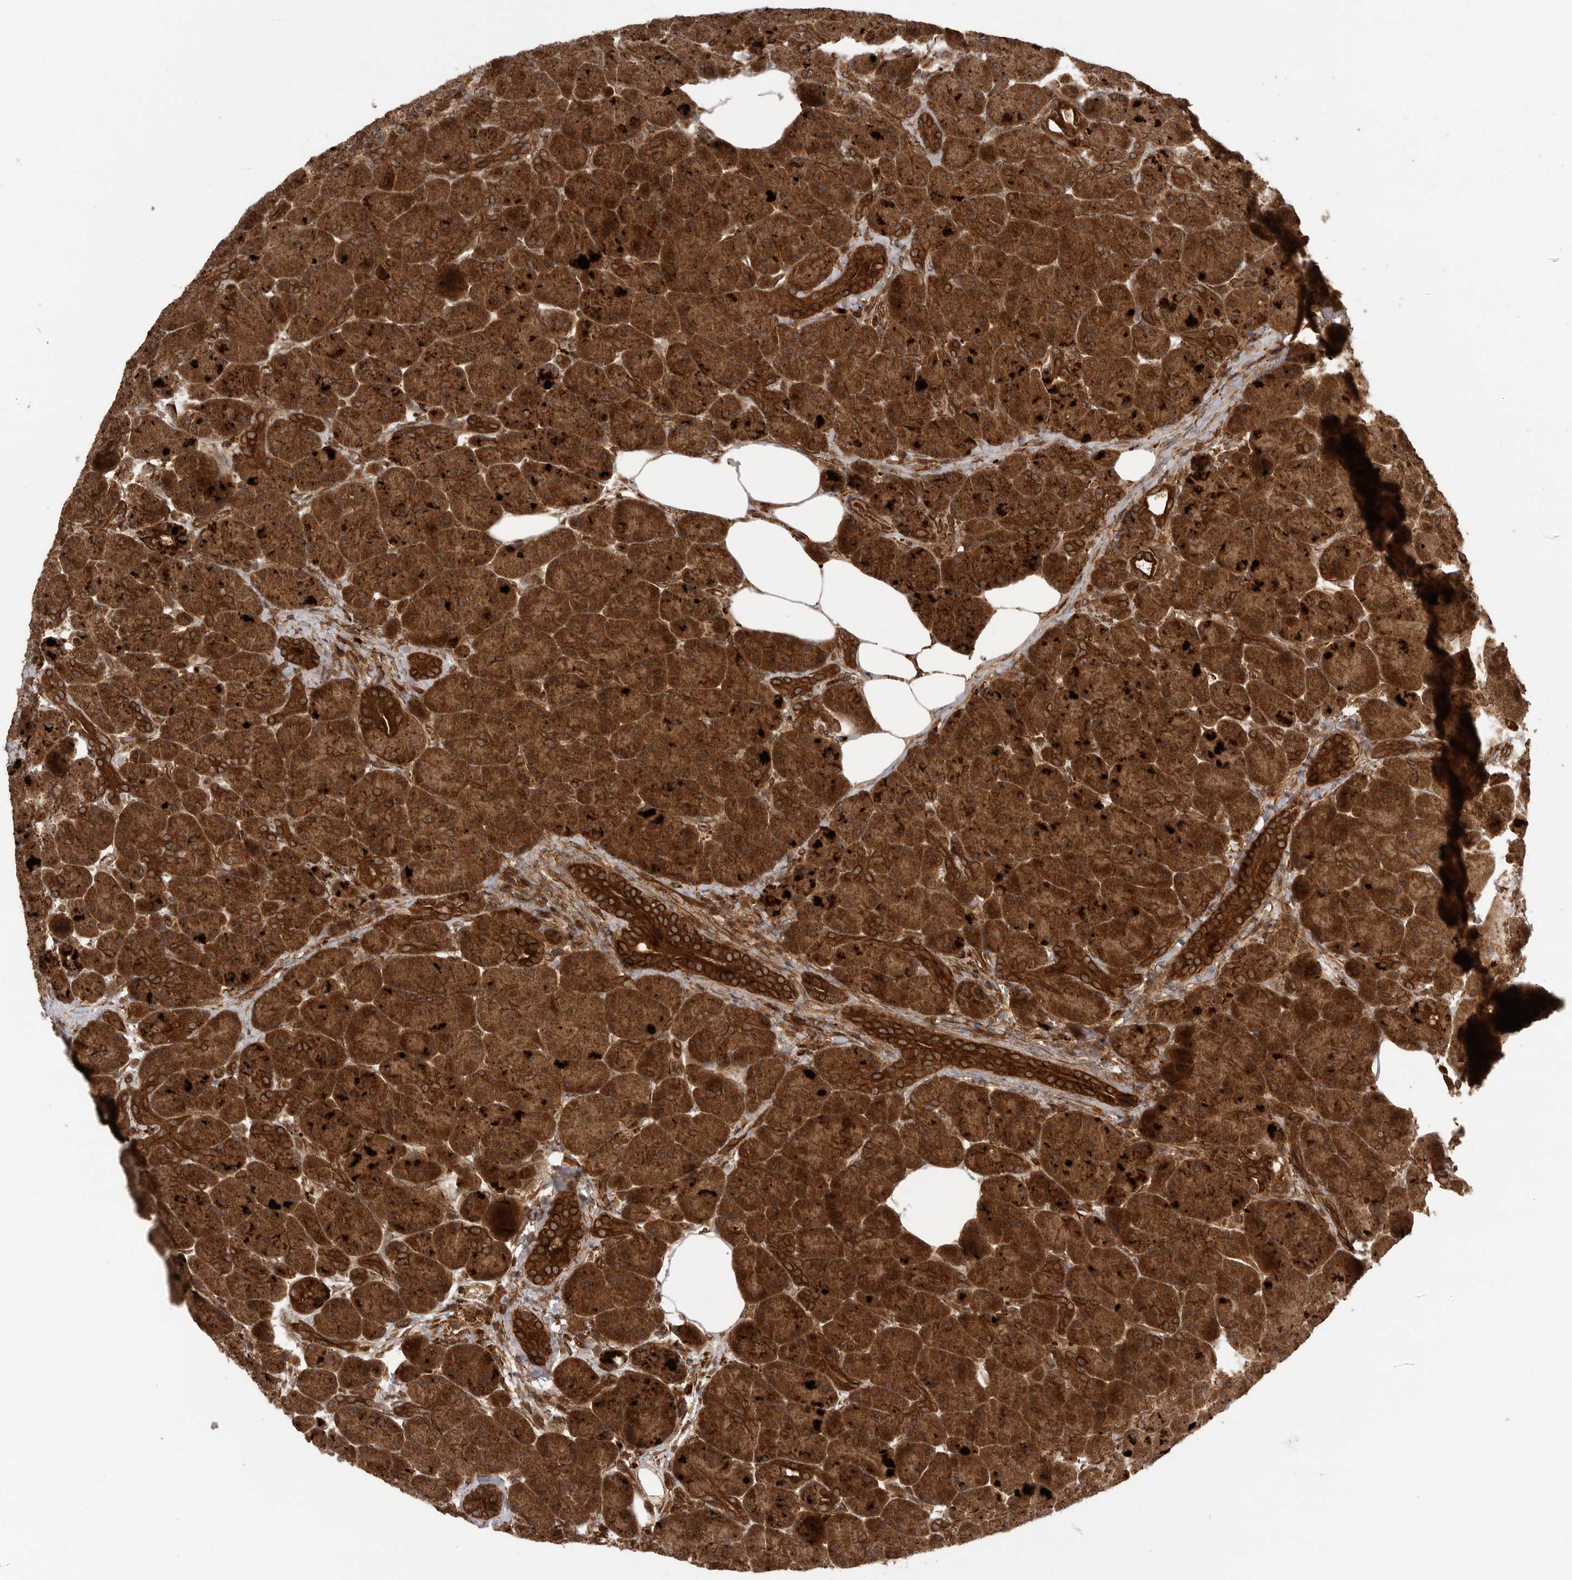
{"staining": {"intensity": "strong", "quantity": ">75%", "location": "cytoplasmic/membranous"}, "tissue": "pancreas", "cell_type": "Exocrine glandular cells", "image_type": "normal", "snomed": [{"axis": "morphology", "description": "Normal tissue, NOS"}, {"axis": "topography", "description": "Pancreas"}], "caption": "Exocrine glandular cells reveal high levels of strong cytoplasmic/membranous expression in approximately >75% of cells in unremarkable pancreas.", "gene": "PRDX4", "patient": {"sex": "male", "age": 63}}